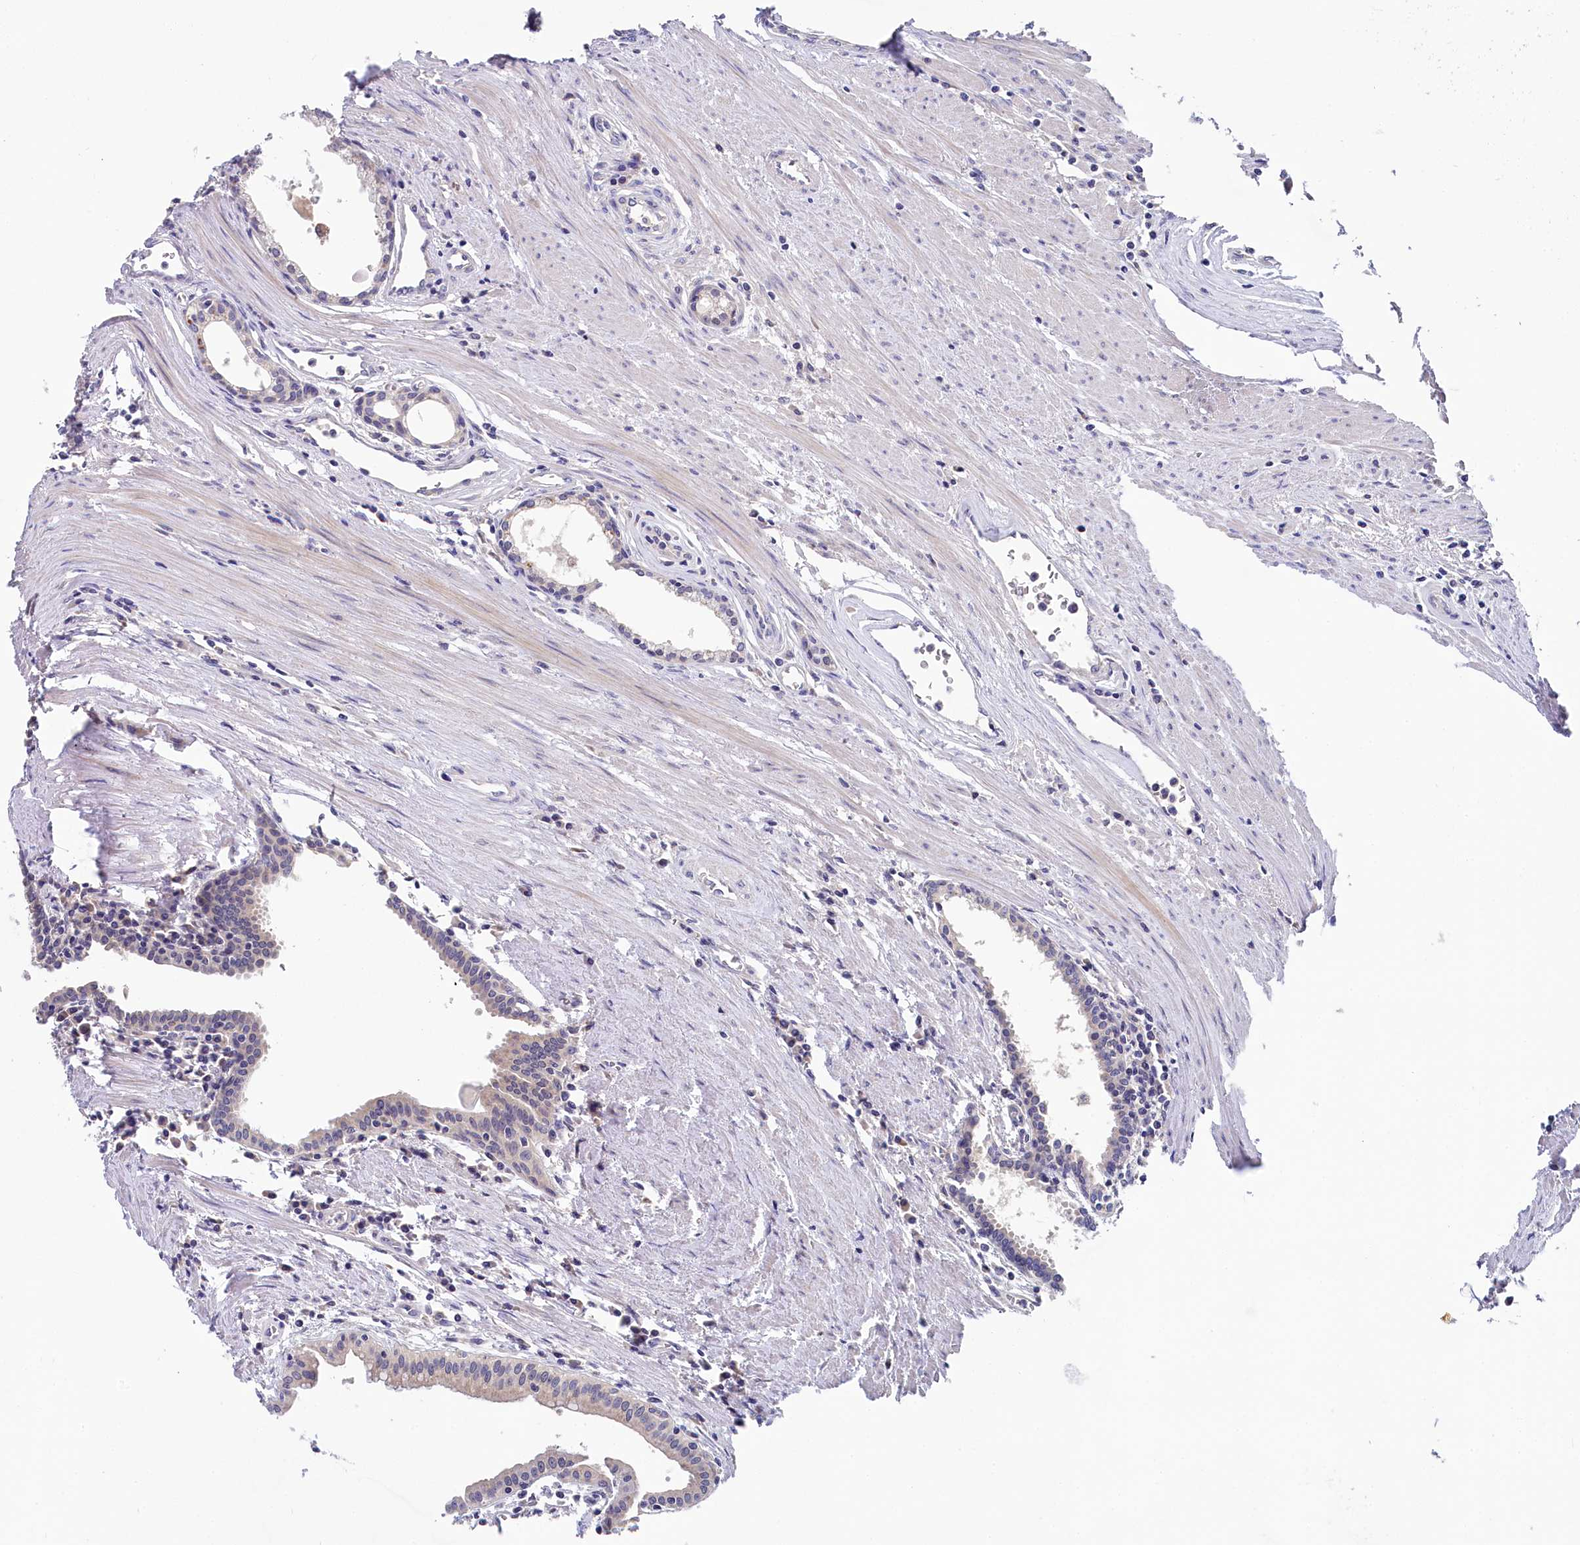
{"staining": {"intensity": "moderate", "quantity": "<25%", "location": "cytoplasmic/membranous"}, "tissue": "prostate cancer", "cell_type": "Tumor cells", "image_type": "cancer", "snomed": [{"axis": "morphology", "description": "Adenocarcinoma, High grade"}, {"axis": "topography", "description": "Prostate"}], "caption": "Immunohistochemical staining of prostate cancer (high-grade adenocarcinoma) displays low levels of moderate cytoplasmic/membranous staining in about <25% of tumor cells.", "gene": "SPINK9", "patient": {"sex": "male", "age": 68}}